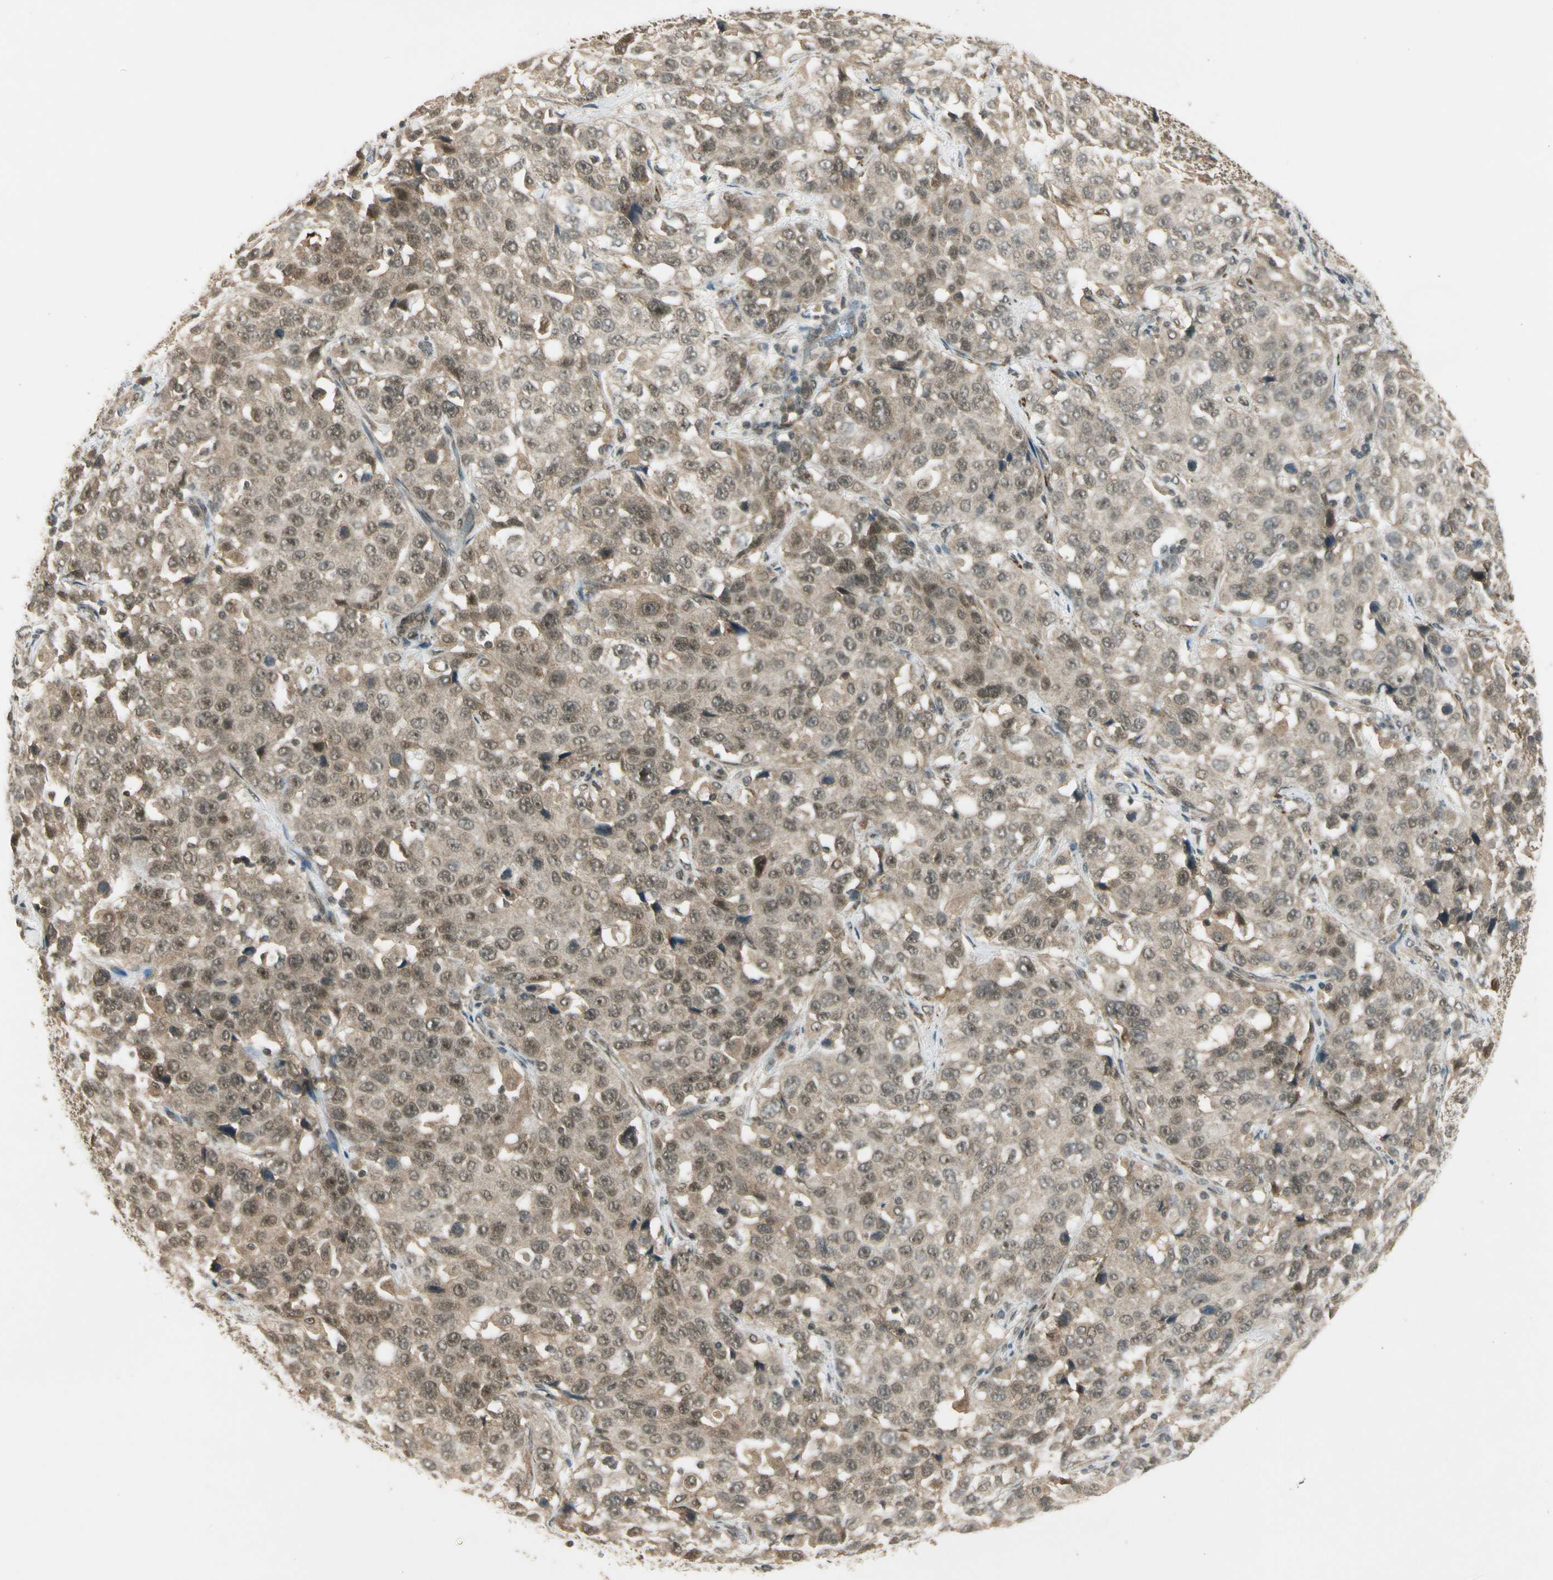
{"staining": {"intensity": "weak", "quantity": ">75%", "location": "cytoplasmic/membranous,nuclear"}, "tissue": "stomach cancer", "cell_type": "Tumor cells", "image_type": "cancer", "snomed": [{"axis": "morphology", "description": "Normal tissue, NOS"}, {"axis": "morphology", "description": "Adenocarcinoma, NOS"}, {"axis": "topography", "description": "Stomach"}], "caption": "Immunohistochemical staining of stomach adenocarcinoma reveals low levels of weak cytoplasmic/membranous and nuclear staining in approximately >75% of tumor cells.", "gene": "ZNF135", "patient": {"sex": "male", "age": 48}}